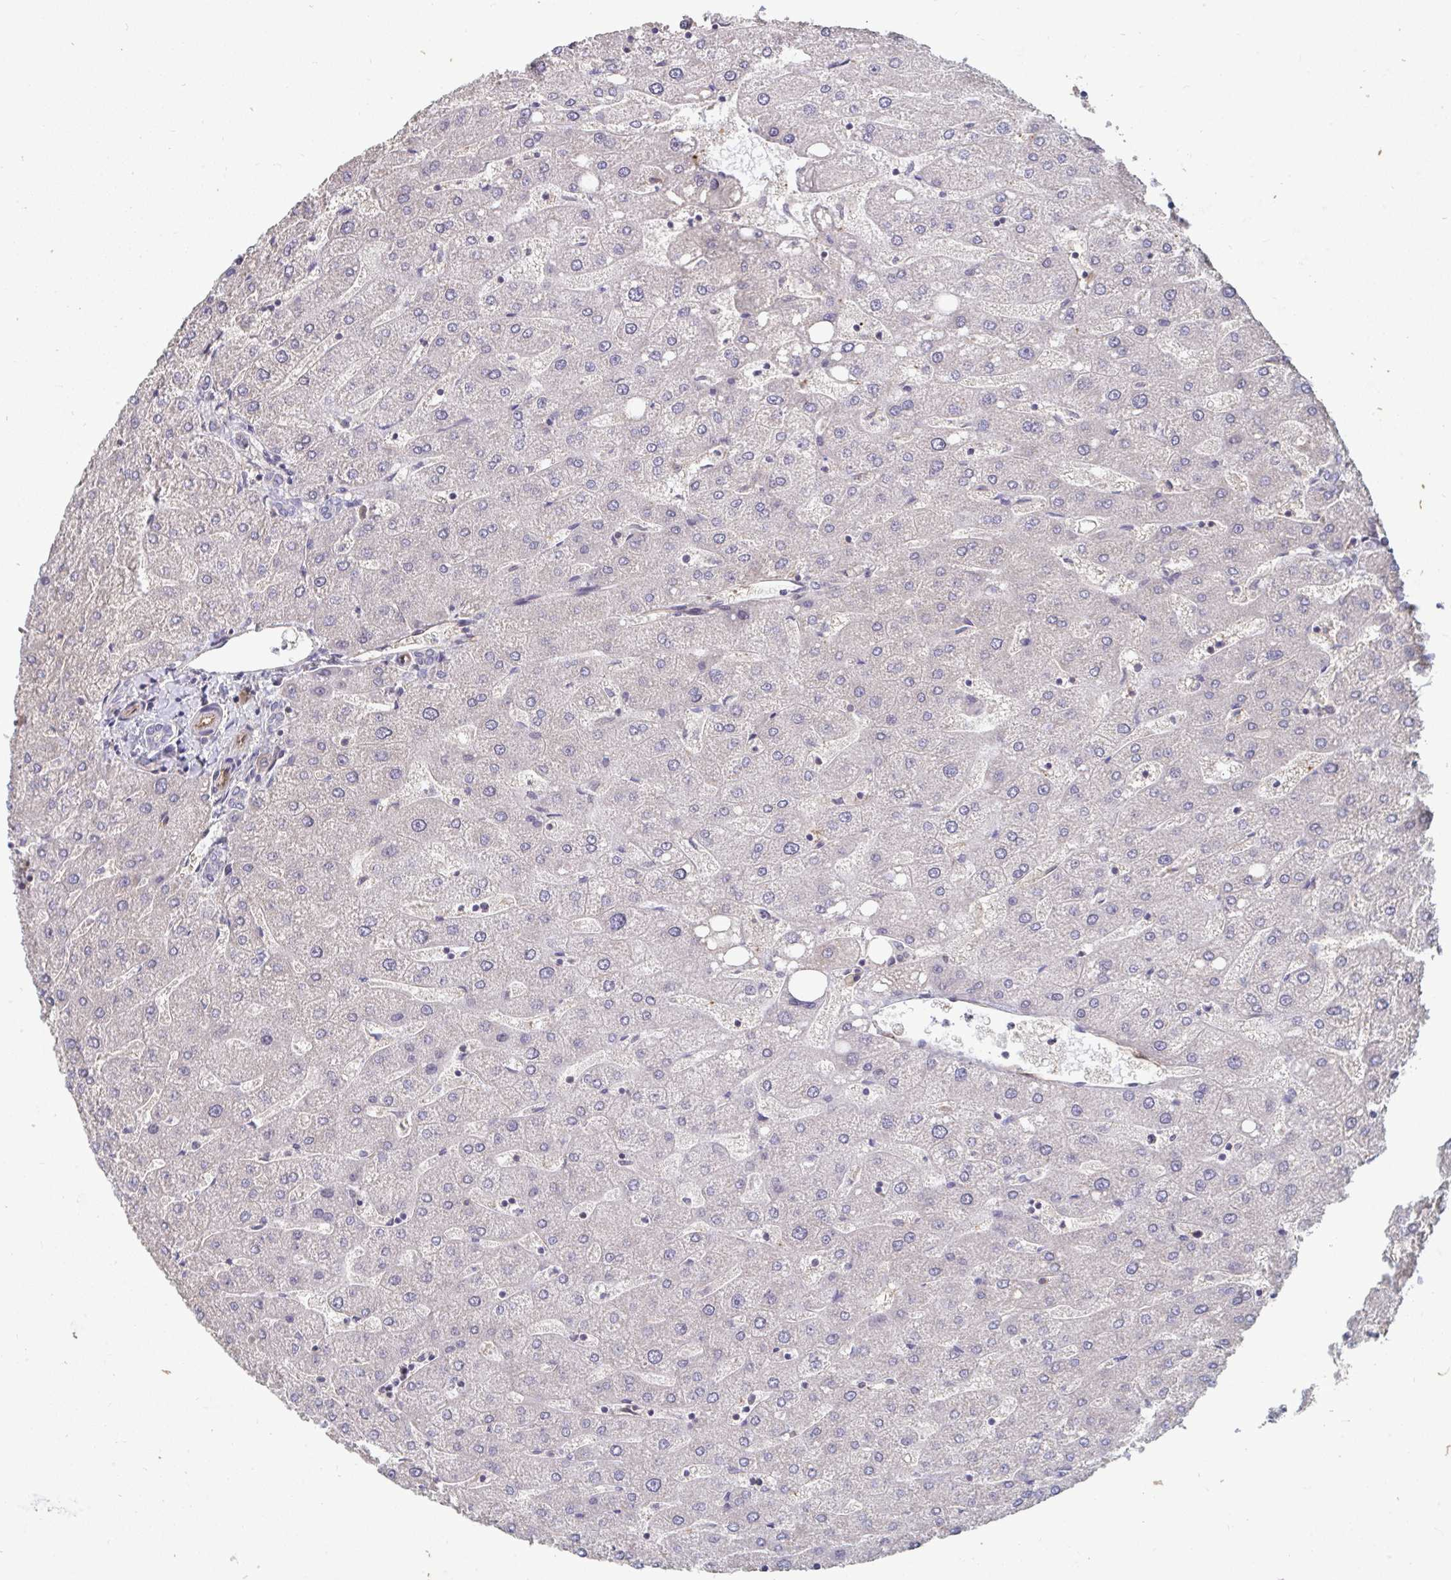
{"staining": {"intensity": "negative", "quantity": "none", "location": "none"}, "tissue": "liver", "cell_type": "Cholangiocytes", "image_type": "normal", "snomed": [{"axis": "morphology", "description": "Normal tissue, NOS"}, {"axis": "topography", "description": "Liver"}], "caption": "High power microscopy micrograph of an immunohistochemistry (IHC) micrograph of normal liver, revealing no significant staining in cholangiocytes.", "gene": "ISCU", "patient": {"sex": "male", "age": 67}}